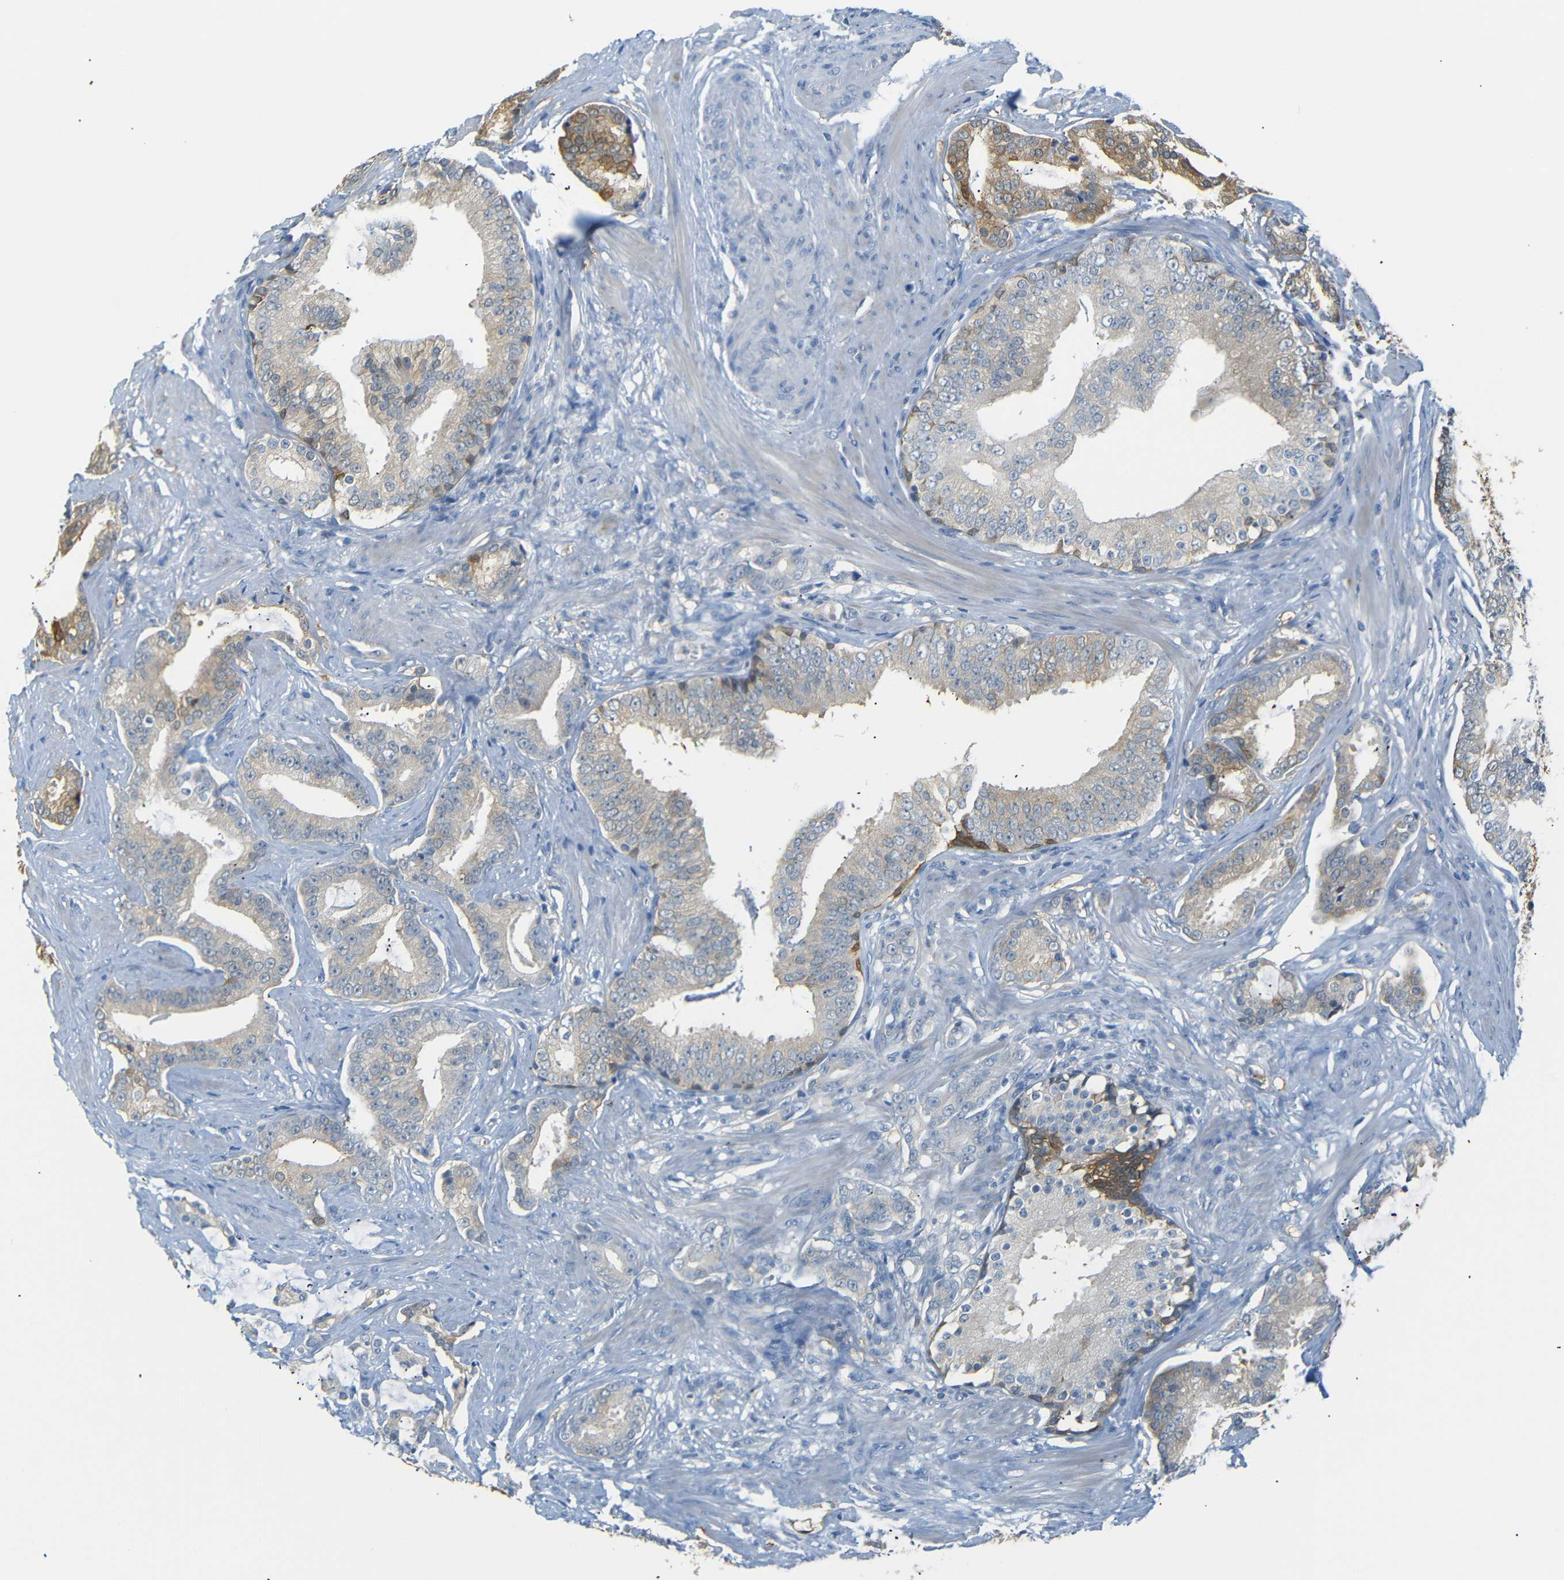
{"staining": {"intensity": "moderate", "quantity": "25%-75%", "location": "cytoplasmic/membranous"}, "tissue": "prostate cancer", "cell_type": "Tumor cells", "image_type": "cancer", "snomed": [{"axis": "morphology", "description": "Adenocarcinoma, Low grade"}, {"axis": "topography", "description": "Prostate"}], "caption": "Immunohistochemical staining of prostate cancer (low-grade adenocarcinoma) demonstrates medium levels of moderate cytoplasmic/membranous positivity in approximately 25%-75% of tumor cells.", "gene": "SFN", "patient": {"sex": "male", "age": 58}}